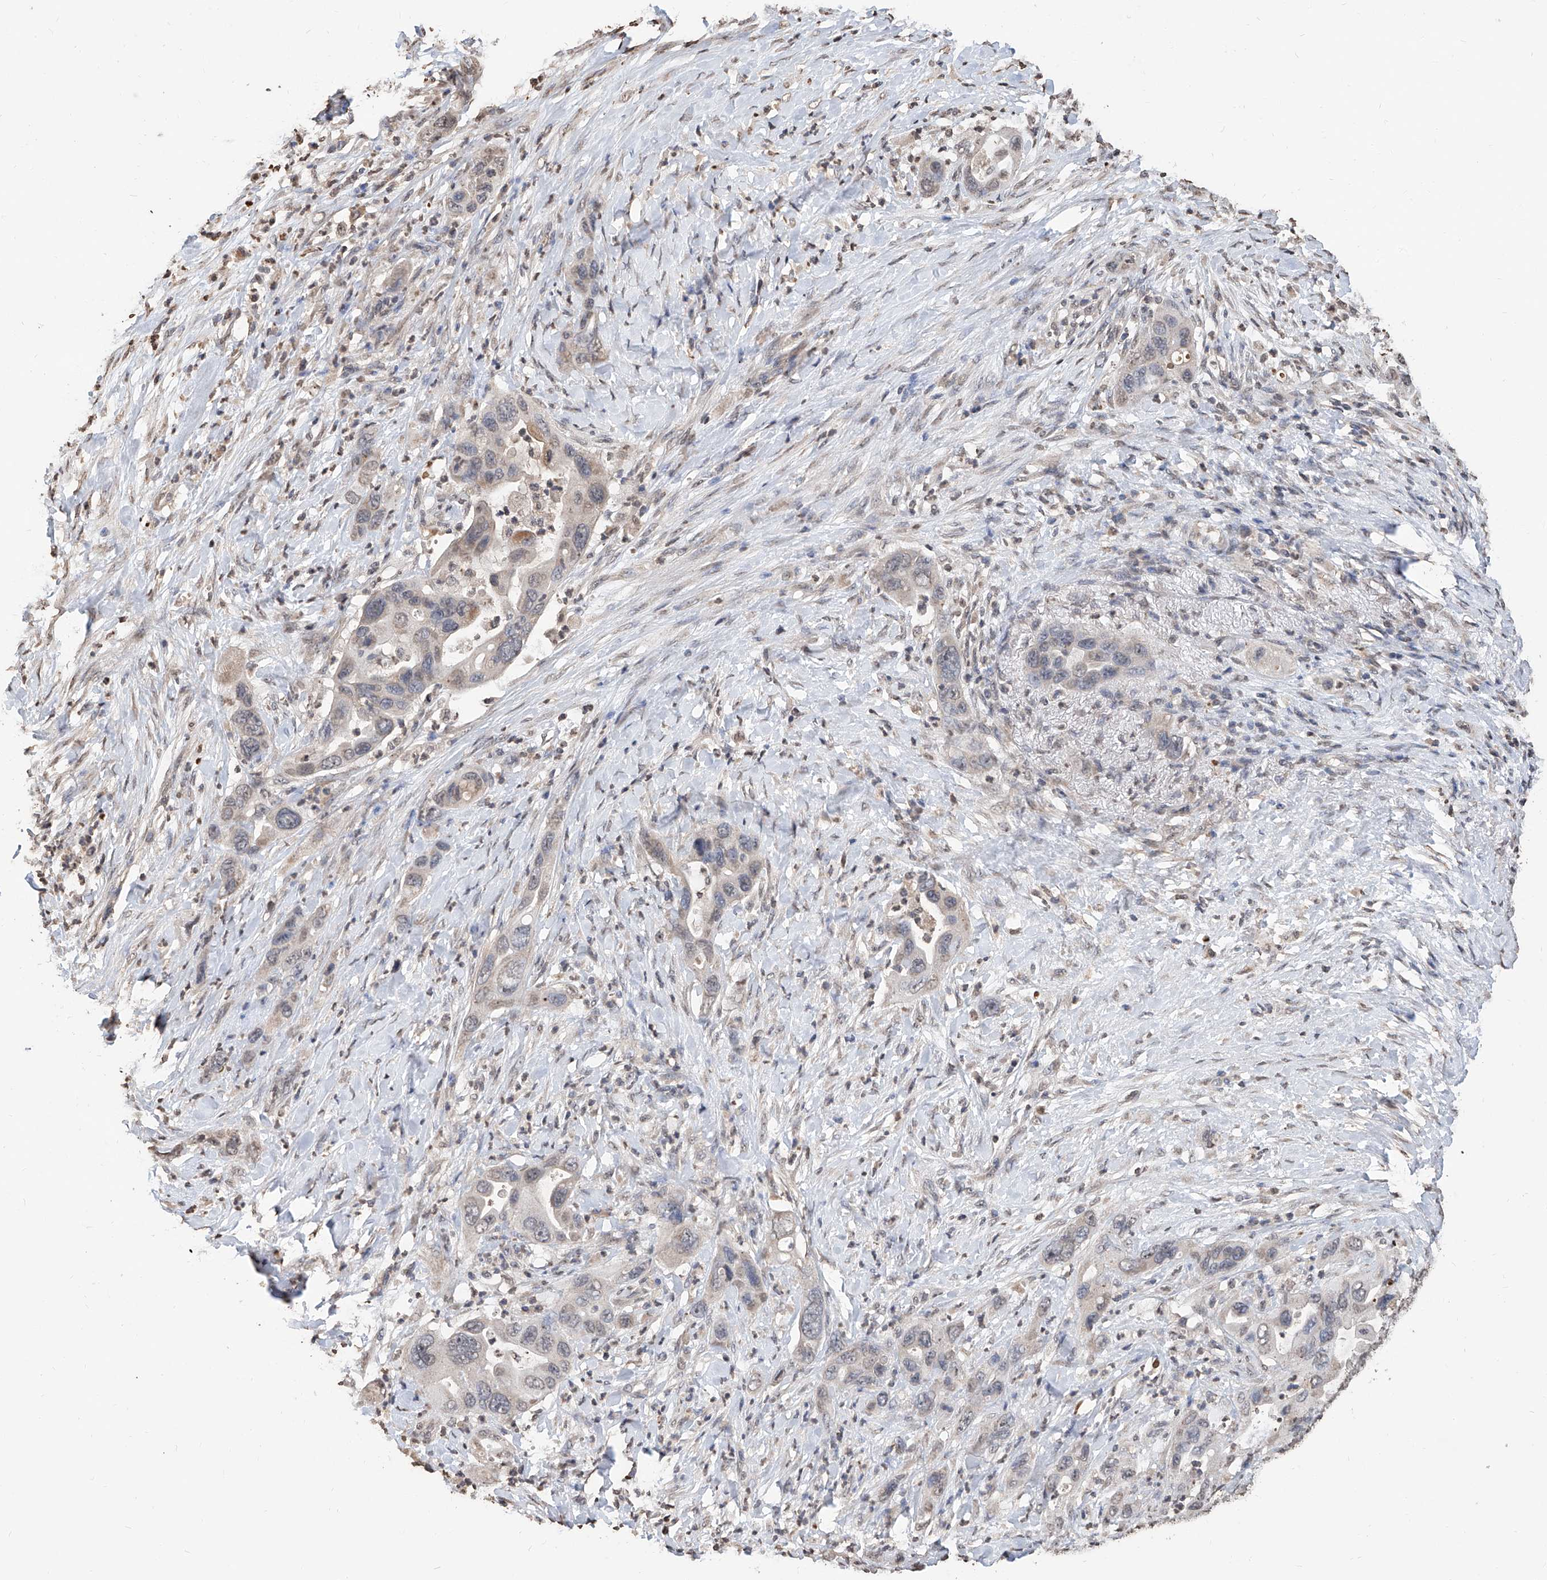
{"staining": {"intensity": "negative", "quantity": "none", "location": "none"}, "tissue": "pancreatic cancer", "cell_type": "Tumor cells", "image_type": "cancer", "snomed": [{"axis": "morphology", "description": "Adenocarcinoma, NOS"}, {"axis": "topography", "description": "Pancreas"}], "caption": "An image of pancreatic adenocarcinoma stained for a protein exhibits no brown staining in tumor cells.", "gene": "RP9", "patient": {"sex": "female", "age": 71}}